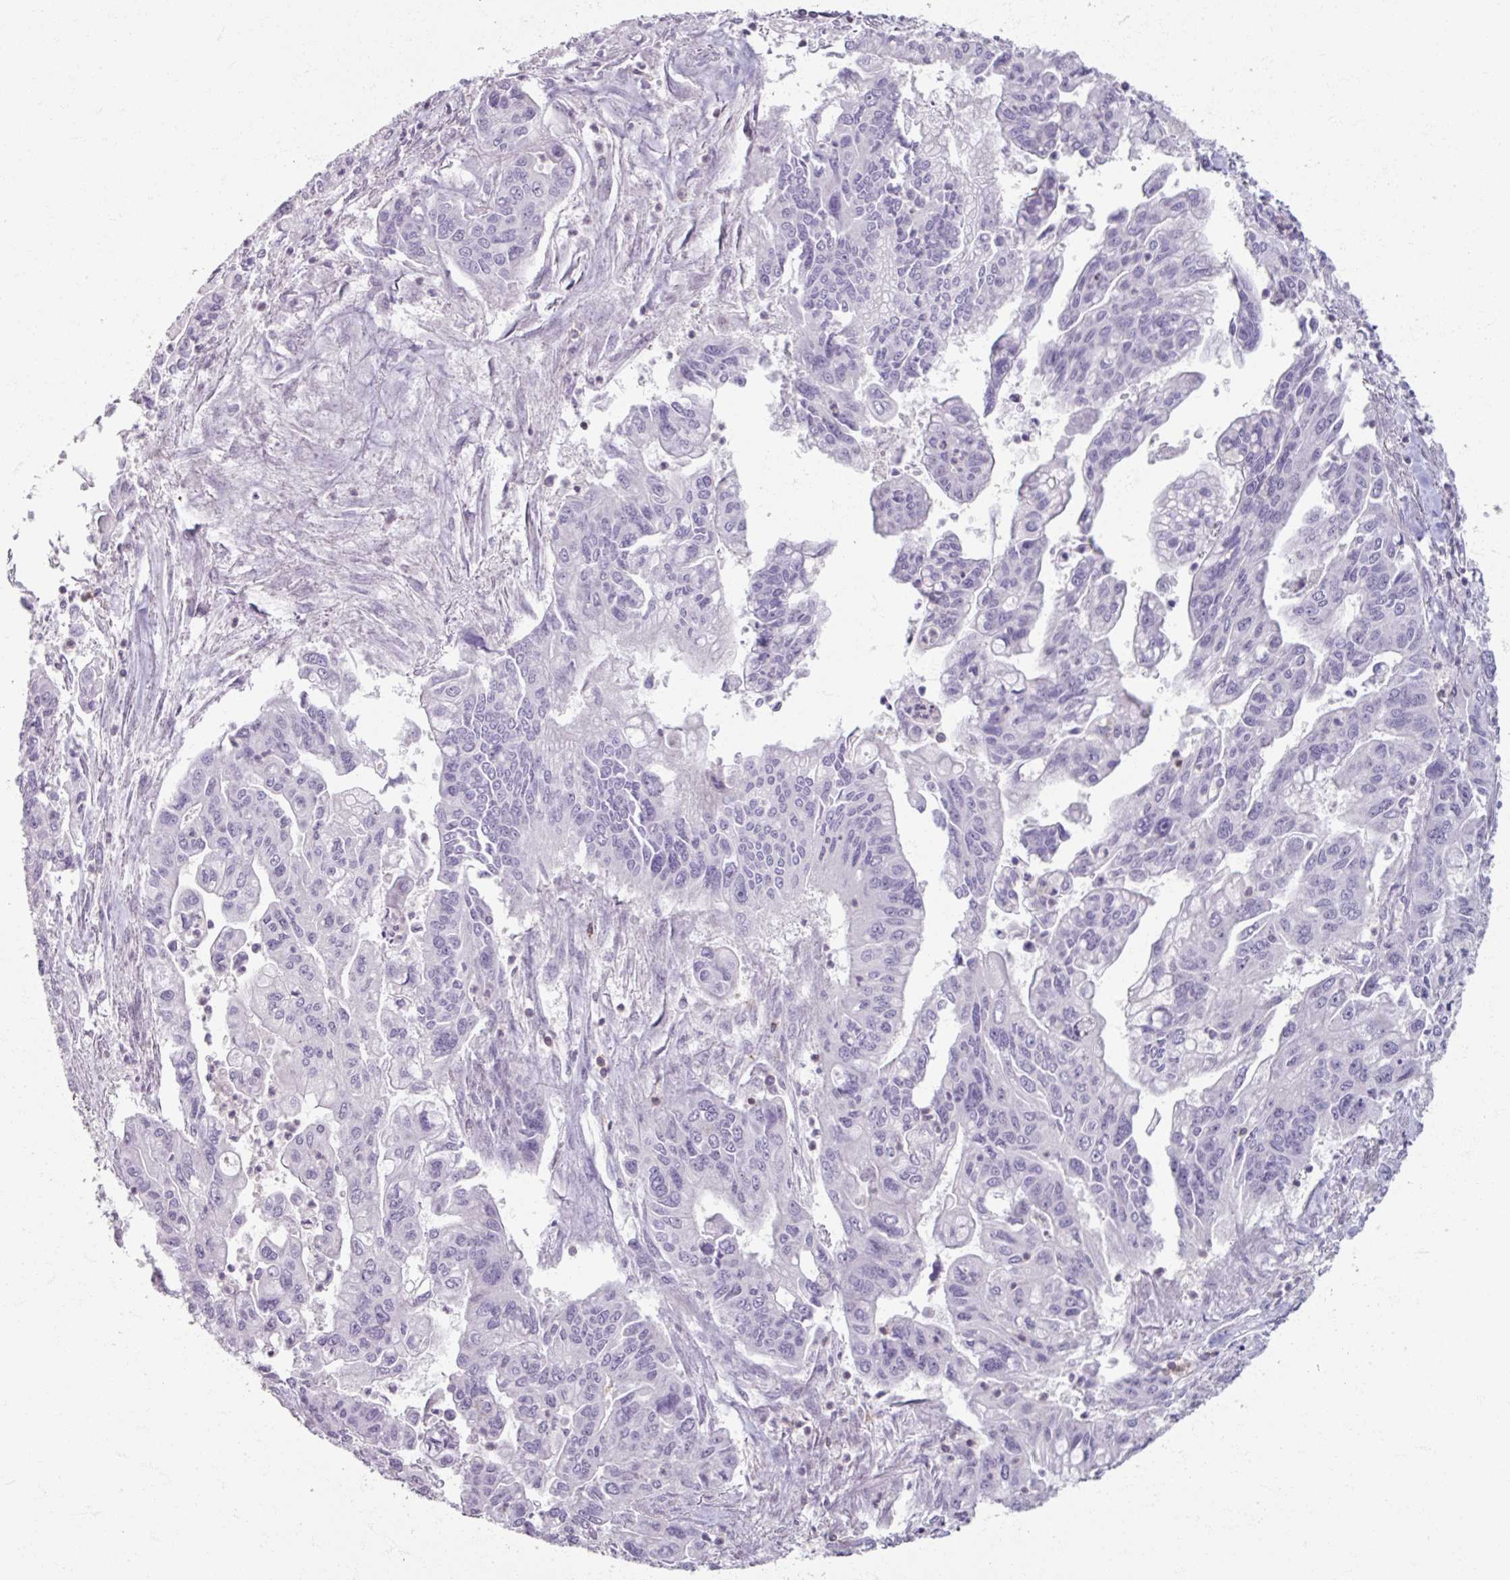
{"staining": {"intensity": "negative", "quantity": "none", "location": "none"}, "tissue": "pancreatic cancer", "cell_type": "Tumor cells", "image_type": "cancer", "snomed": [{"axis": "morphology", "description": "Adenocarcinoma, NOS"}, {"axis": "topography", "description": "Pancreas"}], "caption": "IHC histopathology image of neoplastic tissue: adenocarcinoma (pancreatic) stained with DAB (3,3'-diaminobenzidine) exhibits no significant protein staining in tumor cells.", "gene": "PTPRC", "patient": {"sex": "male", "age": 62}}